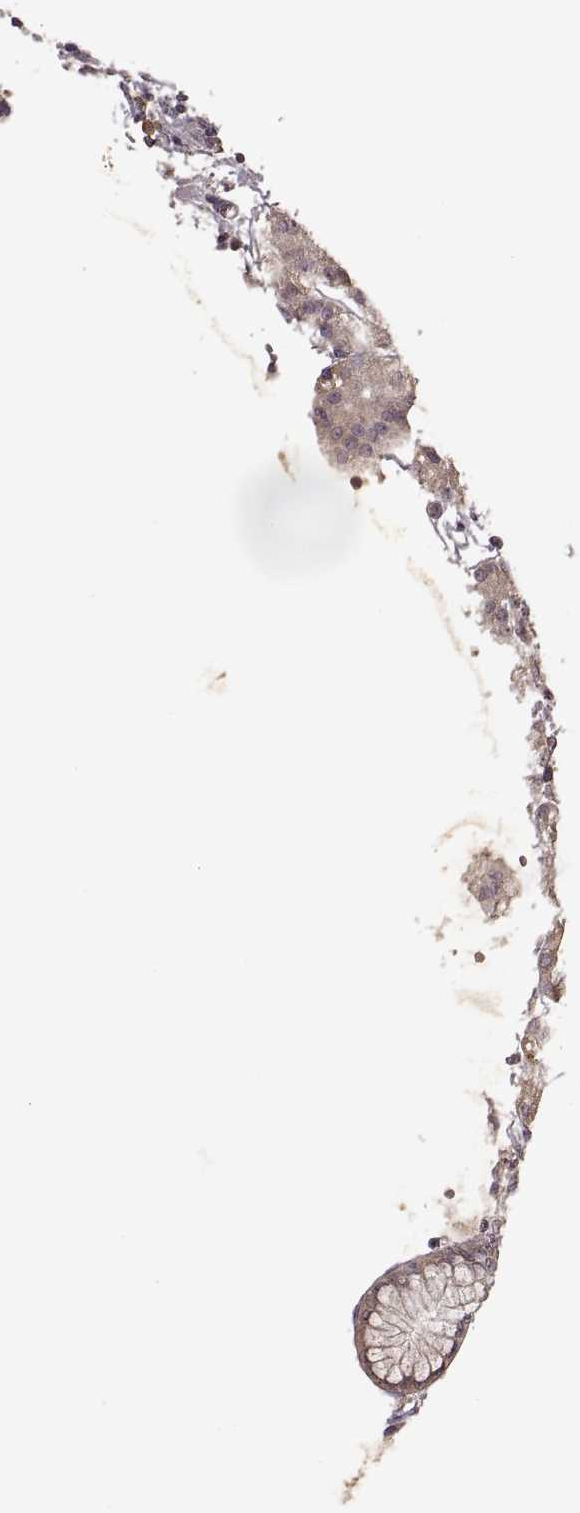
{"staining": {"intensity": "weak", "quantity": "<25%", "location": "cytoplasmic/membranous"}, "tissue": "stomach", "cell_type": "Glandular cells", "image_type": "normal", "snomed": [{"axis": "morphology", "description": "Normal tissue, NOS"}, {"axis": "topography", "description": "Skeletal muscle"}, {"axis": "topography", "description": "Stomach"}], "caption": "Glandular cells show no significant protein expression in benign stomach. (DAB IHC with hematoxylin counter stain).", "gene": "CRB1", "patient": {"sex": "female", "age": 57}}